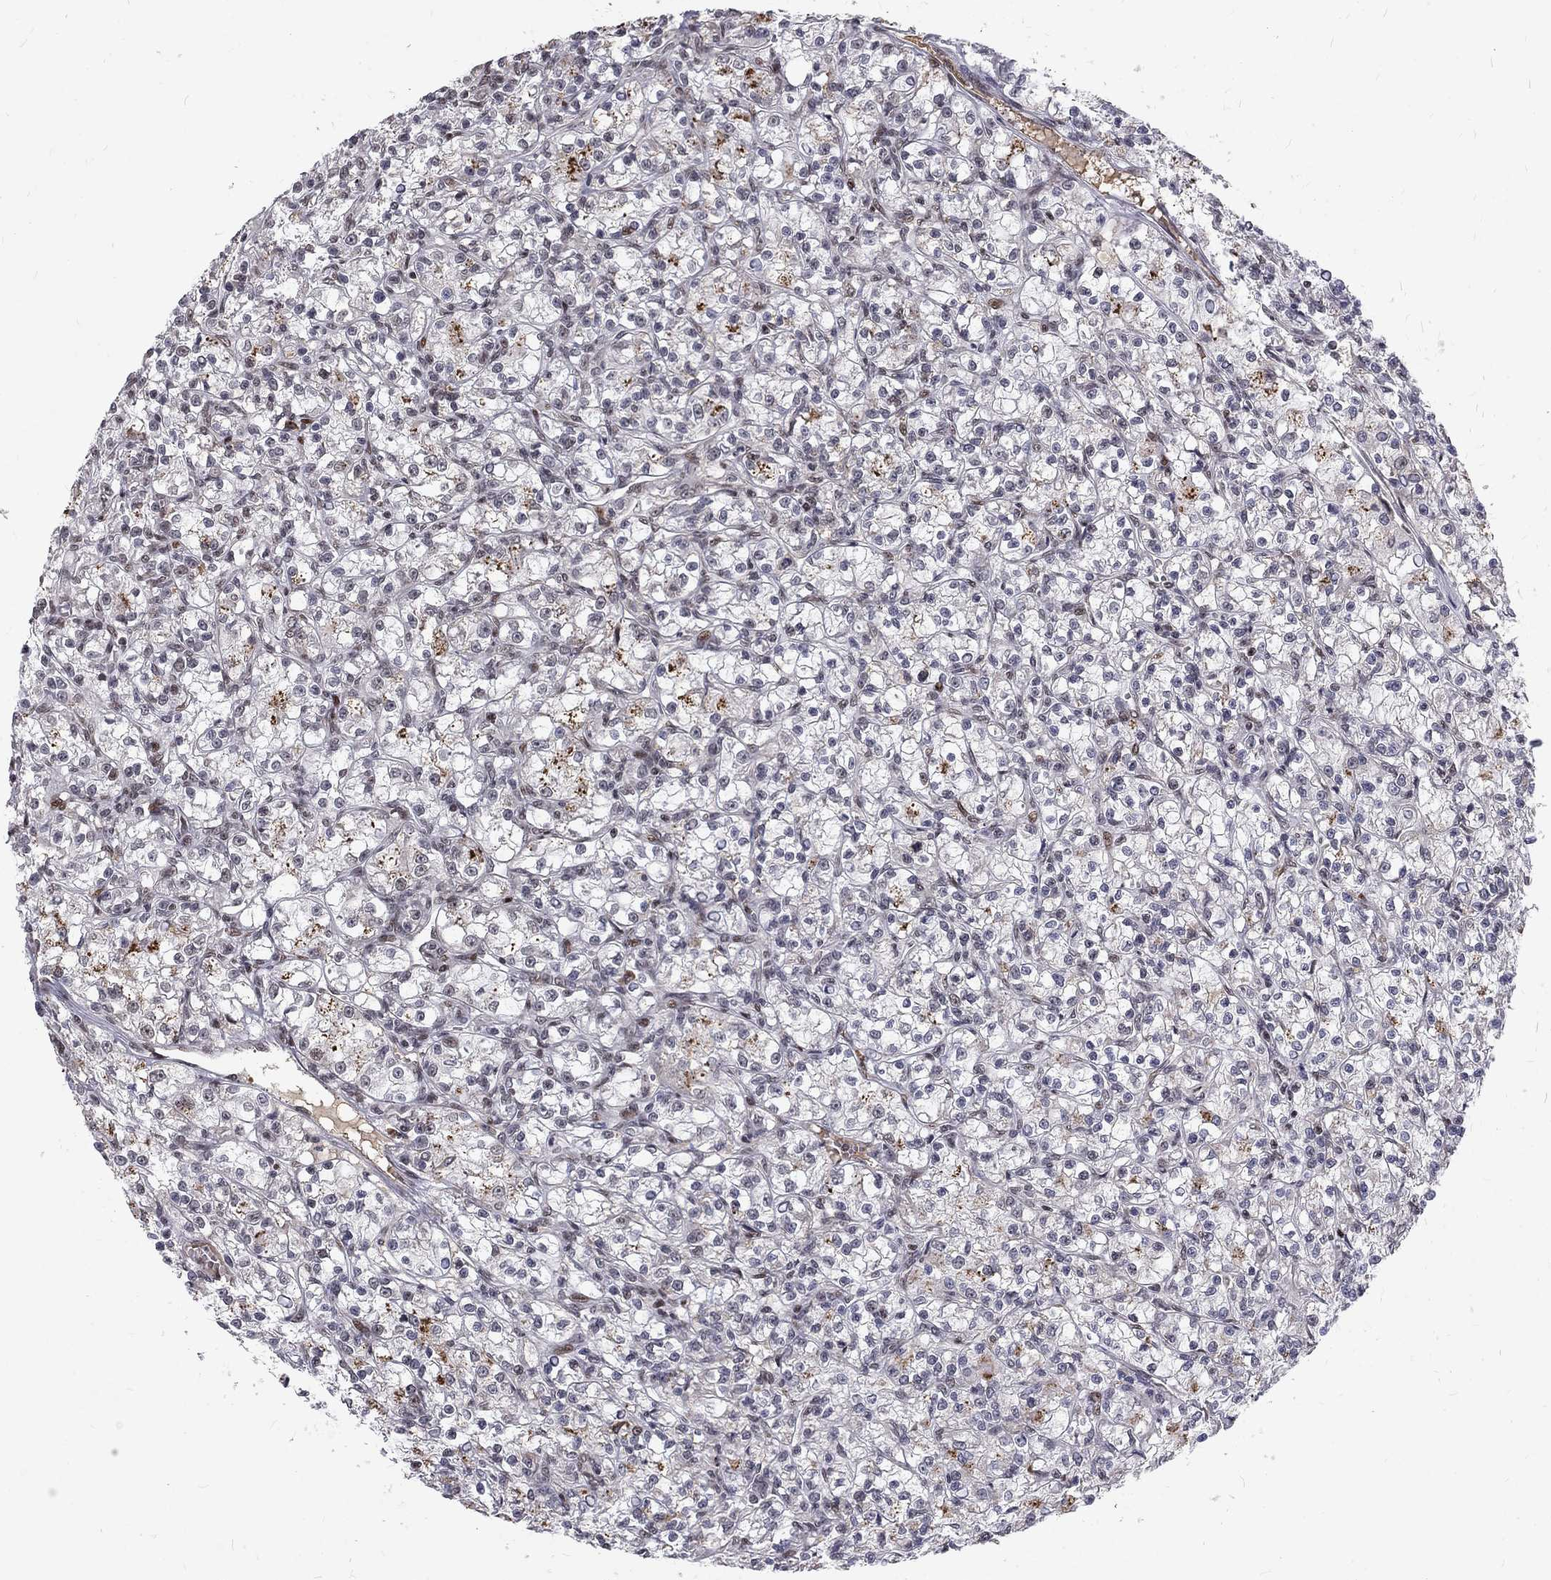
{"staining": {"intensity": "negative", "quantity": "none", "location": "none"}, "tissue": "renal cancer", "cell_type": "Tumor cells", "image_type": "cancer", "snomed": [{"axis": "morphology", "description": "Adenocarcinoma, NOS"}, {"axis": "topography", "description": "Kidney"}], "caption": "Renal adenocarcinoma stained for a protein using IHC reveals no staining tumor cells.", "gene": "TCEAL1", "patient": {"sex": "female", "age": 59}}